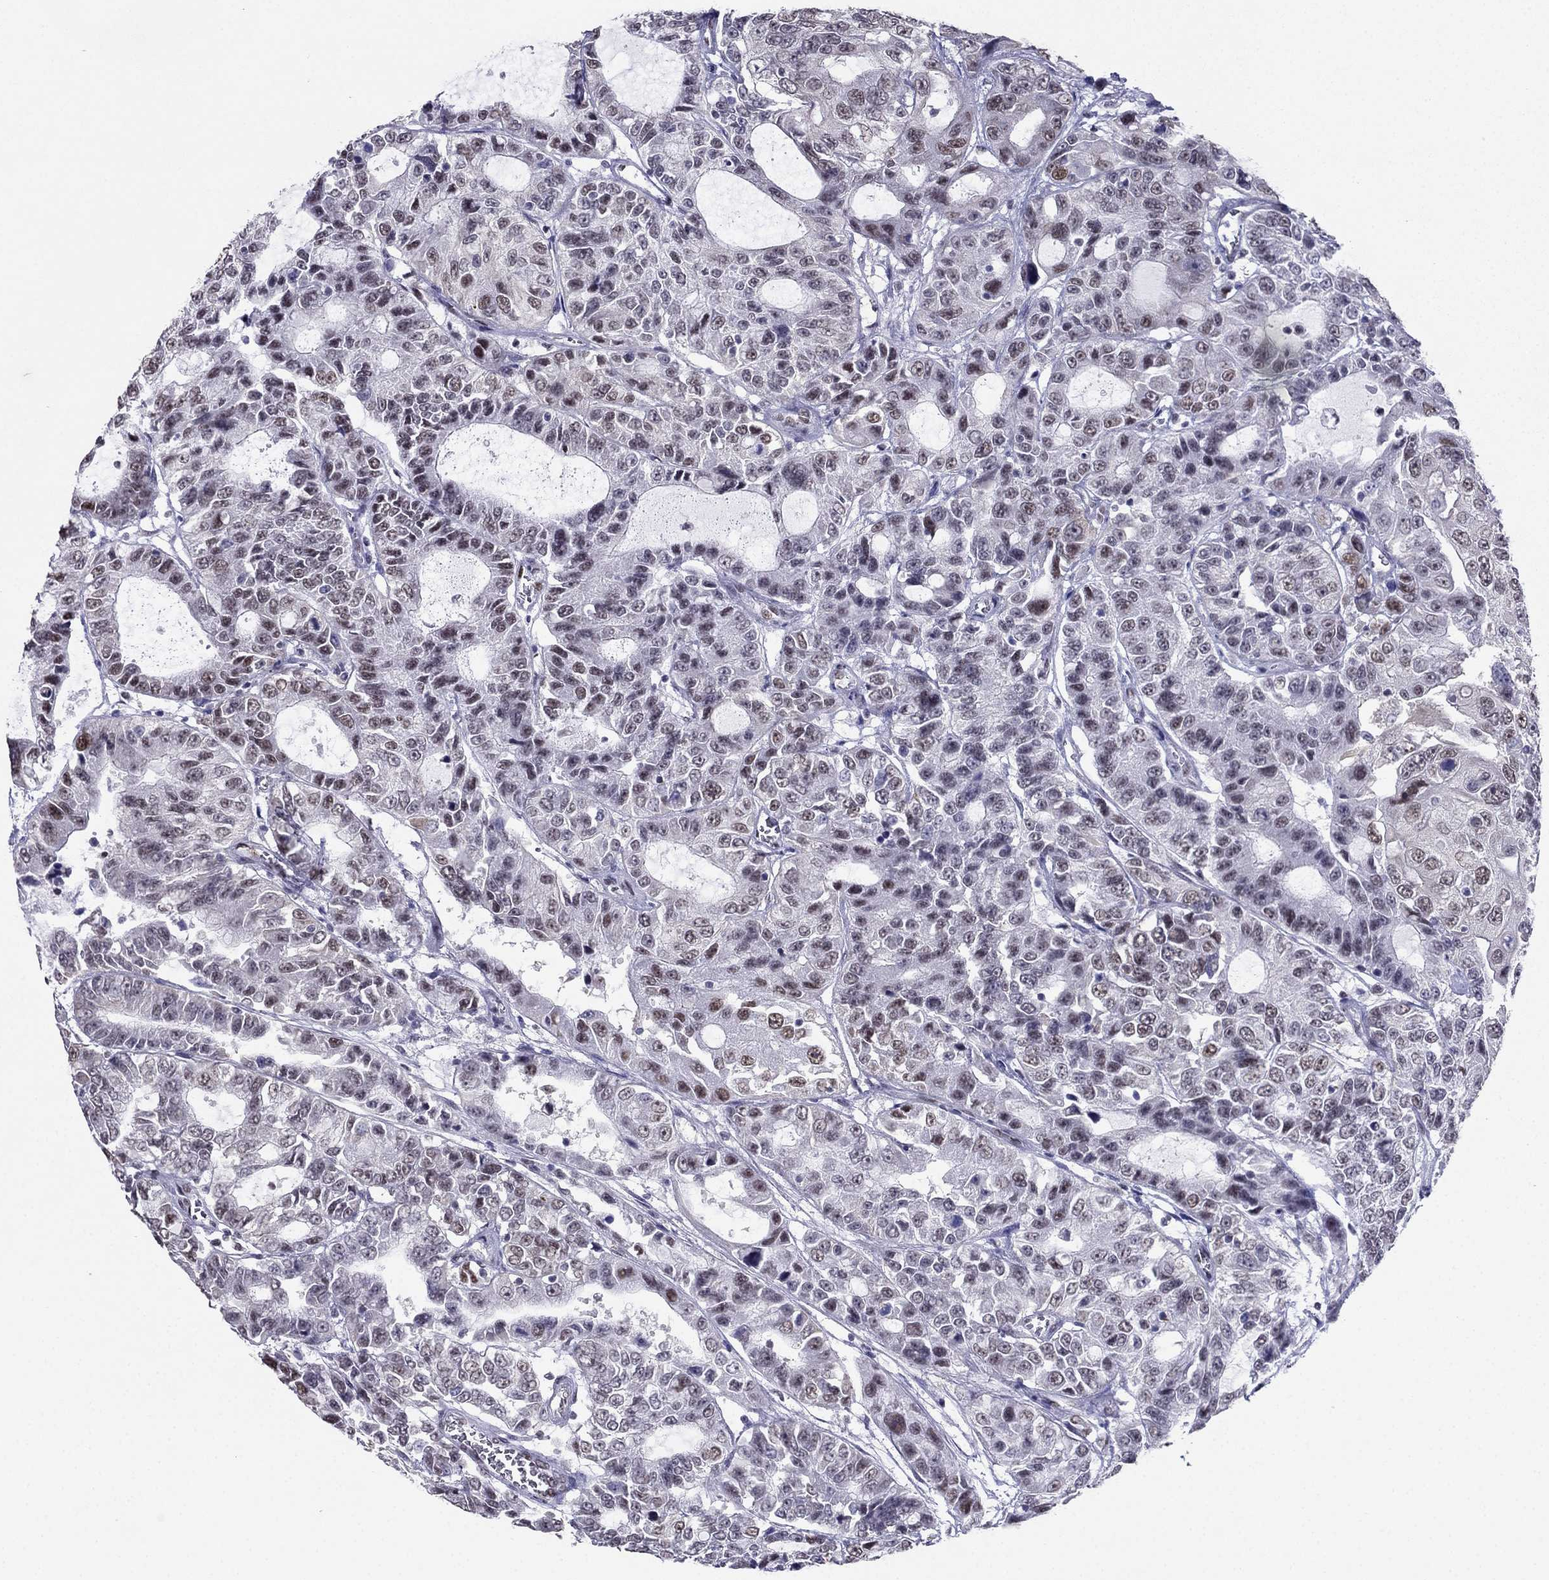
{"staining": {"intensity": "weak", "quantity": "25%-75%", "location": "nuclear"}, "tissue": "urothelial cancer", "cell_type": "Tumor cells", "image_type": "cancer", "snomed": [{"axis": "morphology", "description": "Urothelial carcinoma, NOS"}, {"axis": "morphology", "description": "Urothelial carcinoma, High grade"}, {"axis": "topography", "description": "Urinary bladder"}], "caption": "High-power microscopy captured an immunohistochemistry (IHC) micrograph of transitional cell carcinoma, revealing weak nuclear staining in approximately 25%-75% of tumor cells. (DAB = brown stain, brightfield microscopy at high magnification).", "gene": "PPM1G", "patient": {"sex": "female", "age": 73}}